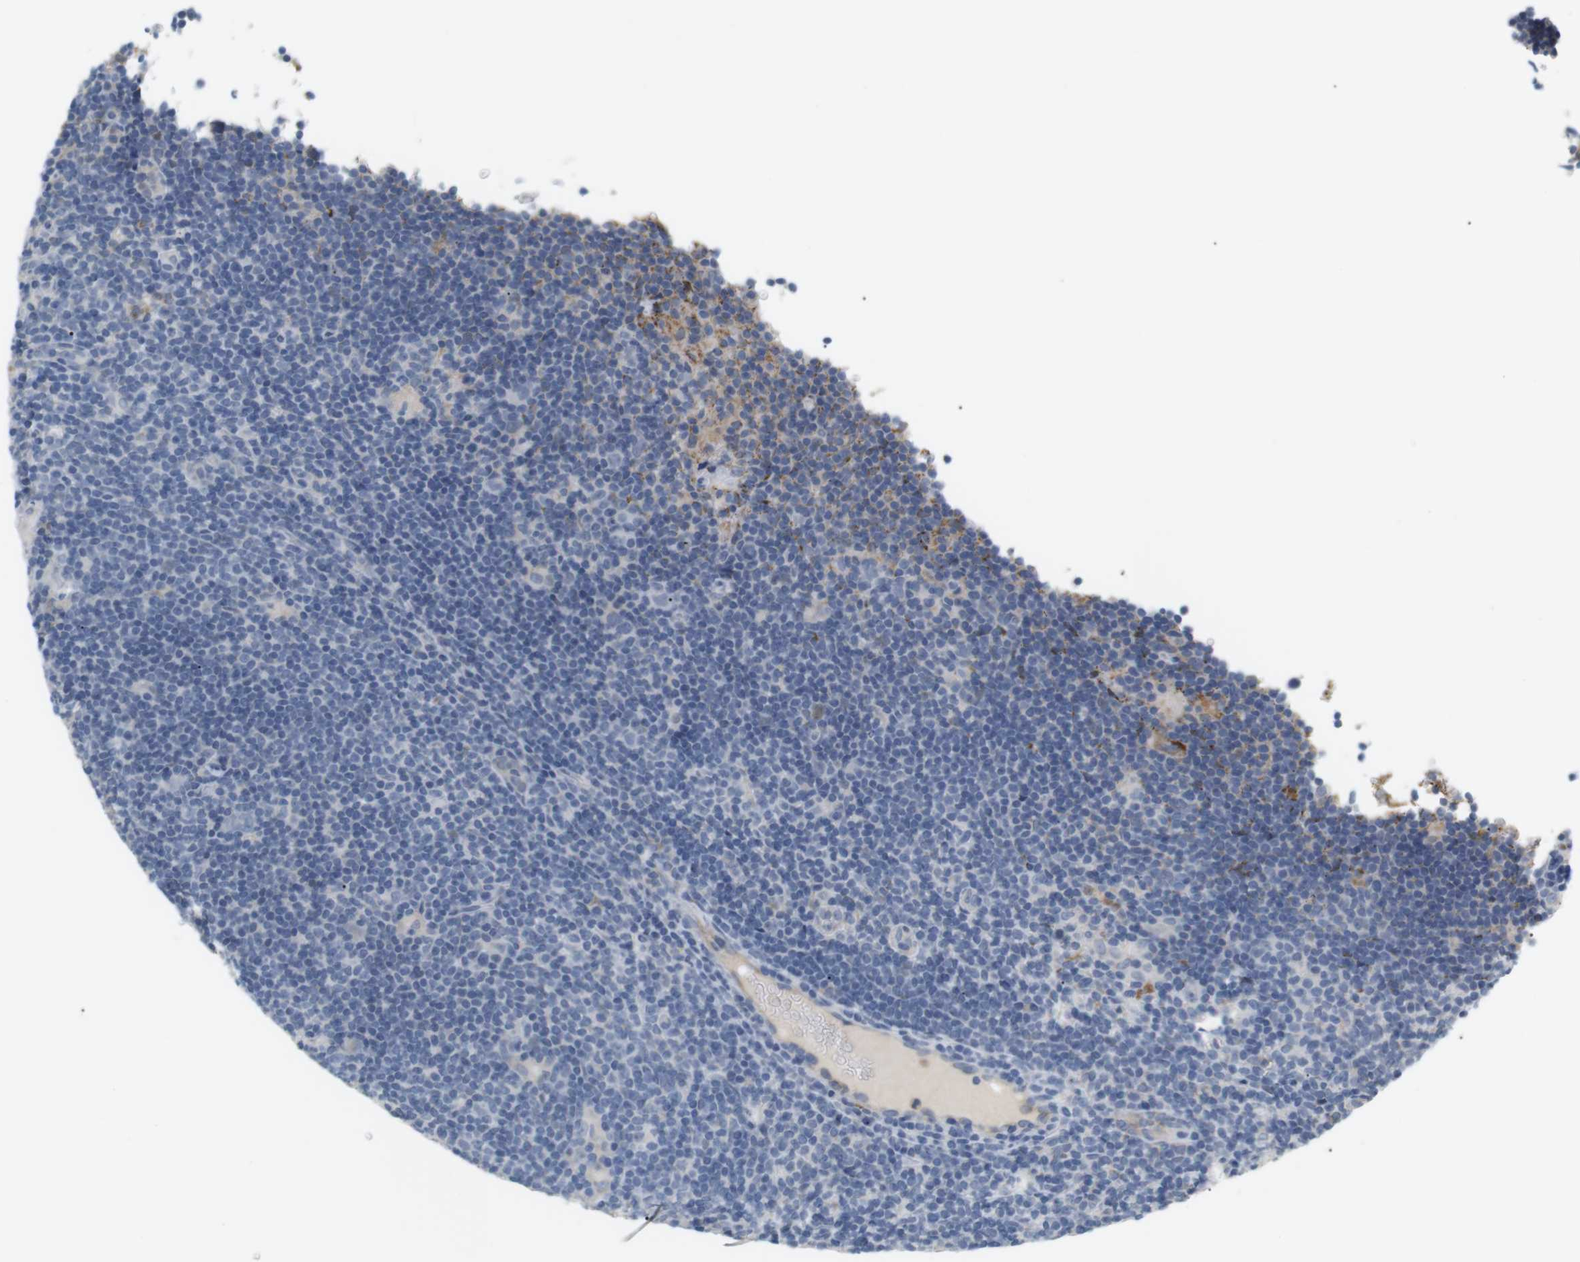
{"staining": {"intensity": "negative", "quantity": "none", "location": "none"}, "tissue": "lymphoma", "cell_type": "Tumor cells", "image_type": "cancer", "snomed": [{"axis": "morphology", "description": "Hodgkin's disease, NOS"}, {"axis": "topography", "description": "Lymph node"}], "caption": "There is no significant expression in tumor cells of Hodgkin's disease.", "gene": "CD300E", "patient": {"sex": "female", "age": 57}}